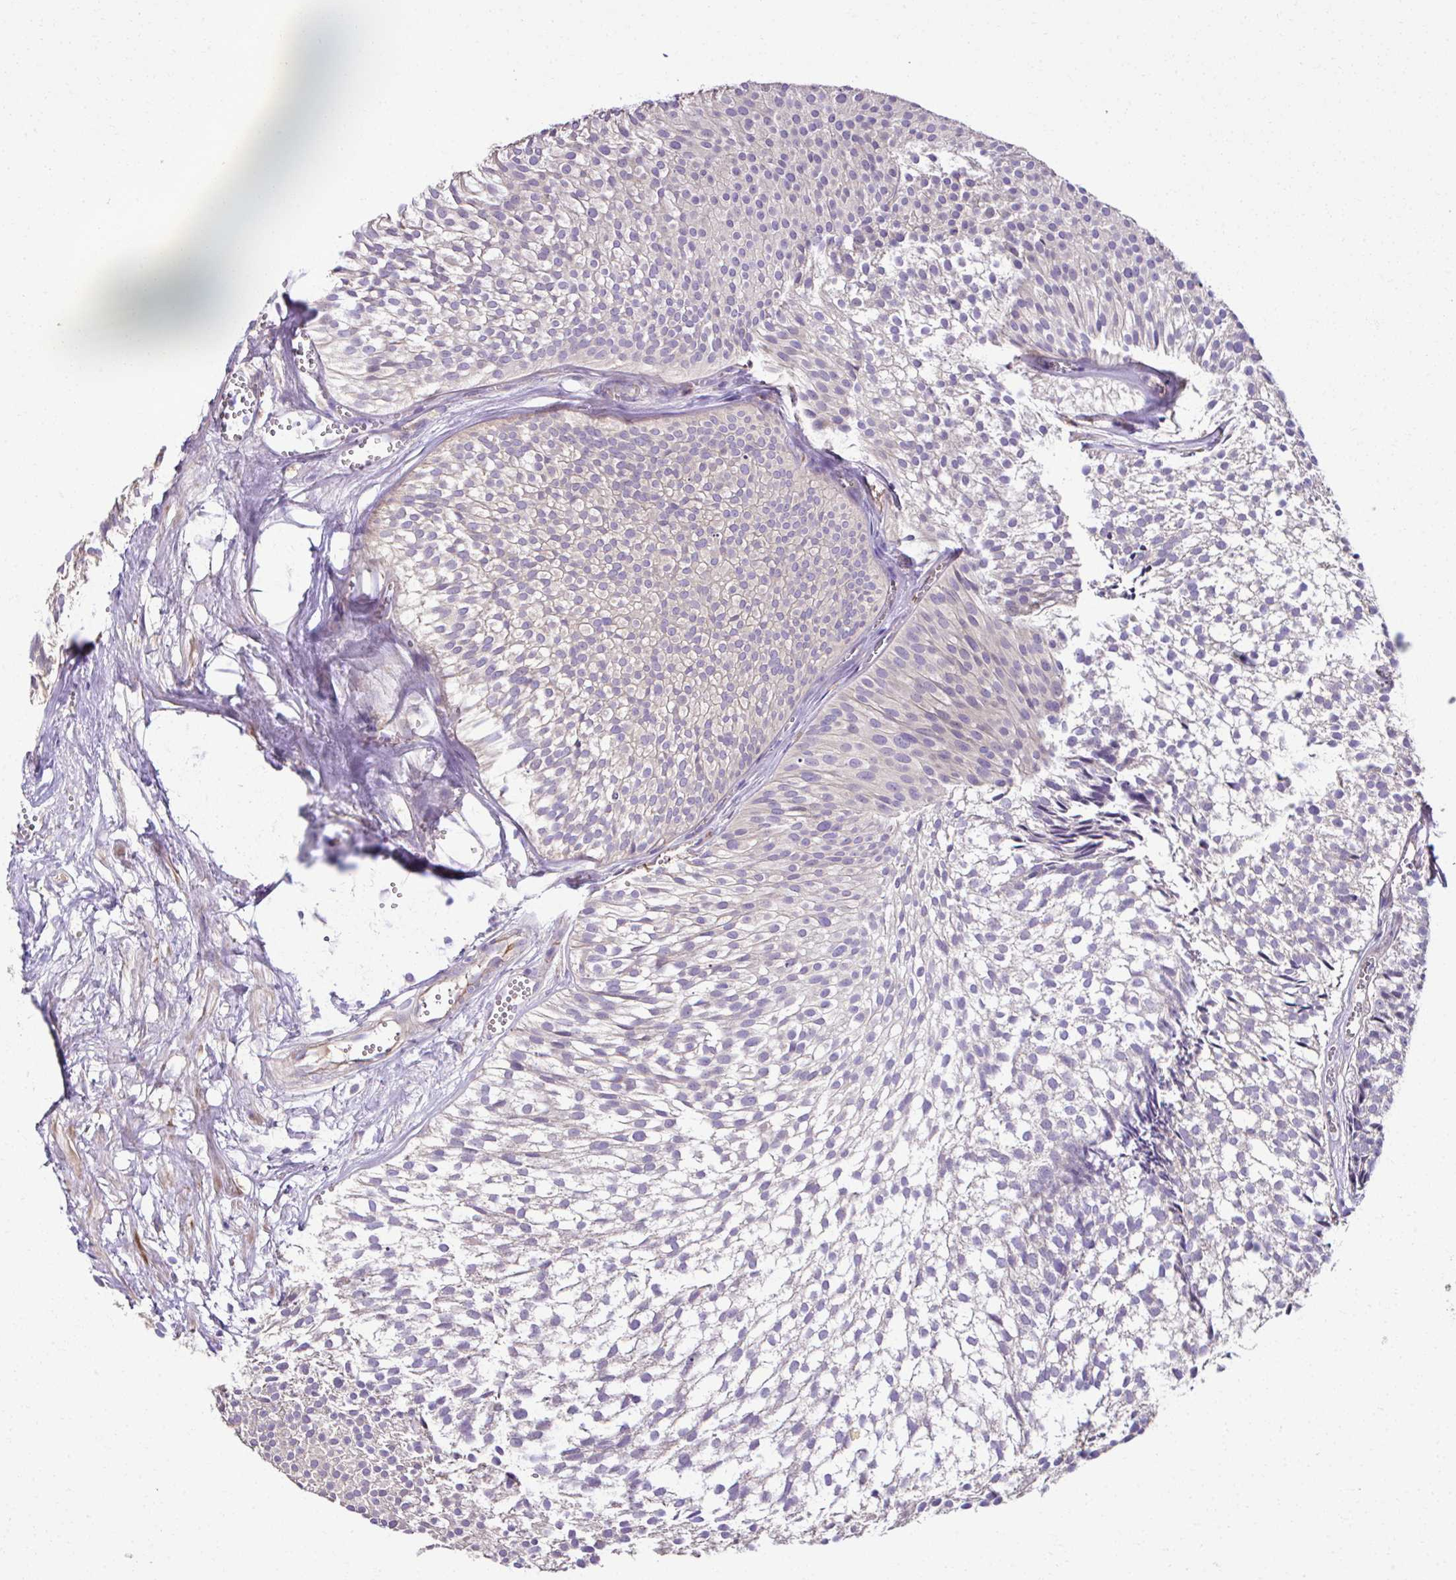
{"staining": {"intensity": "negative", "quantity": "none", "location": "none"}, "tissue": "urothelial cancer", "cell_type": "Tumor cells", "image_type": "cancer", "snomed": [{"axis": "morphology", "description": "Urothelial carcinoma, Low grade"}, {"axis": "topography", "description": "Urinary bladder"}], "caption": "The image reveals no staining of tumor cells in urothelial carcinoma (low-grade).", "gene": "CCDC85C", "patient": {"sex": "male", "age": 91}}